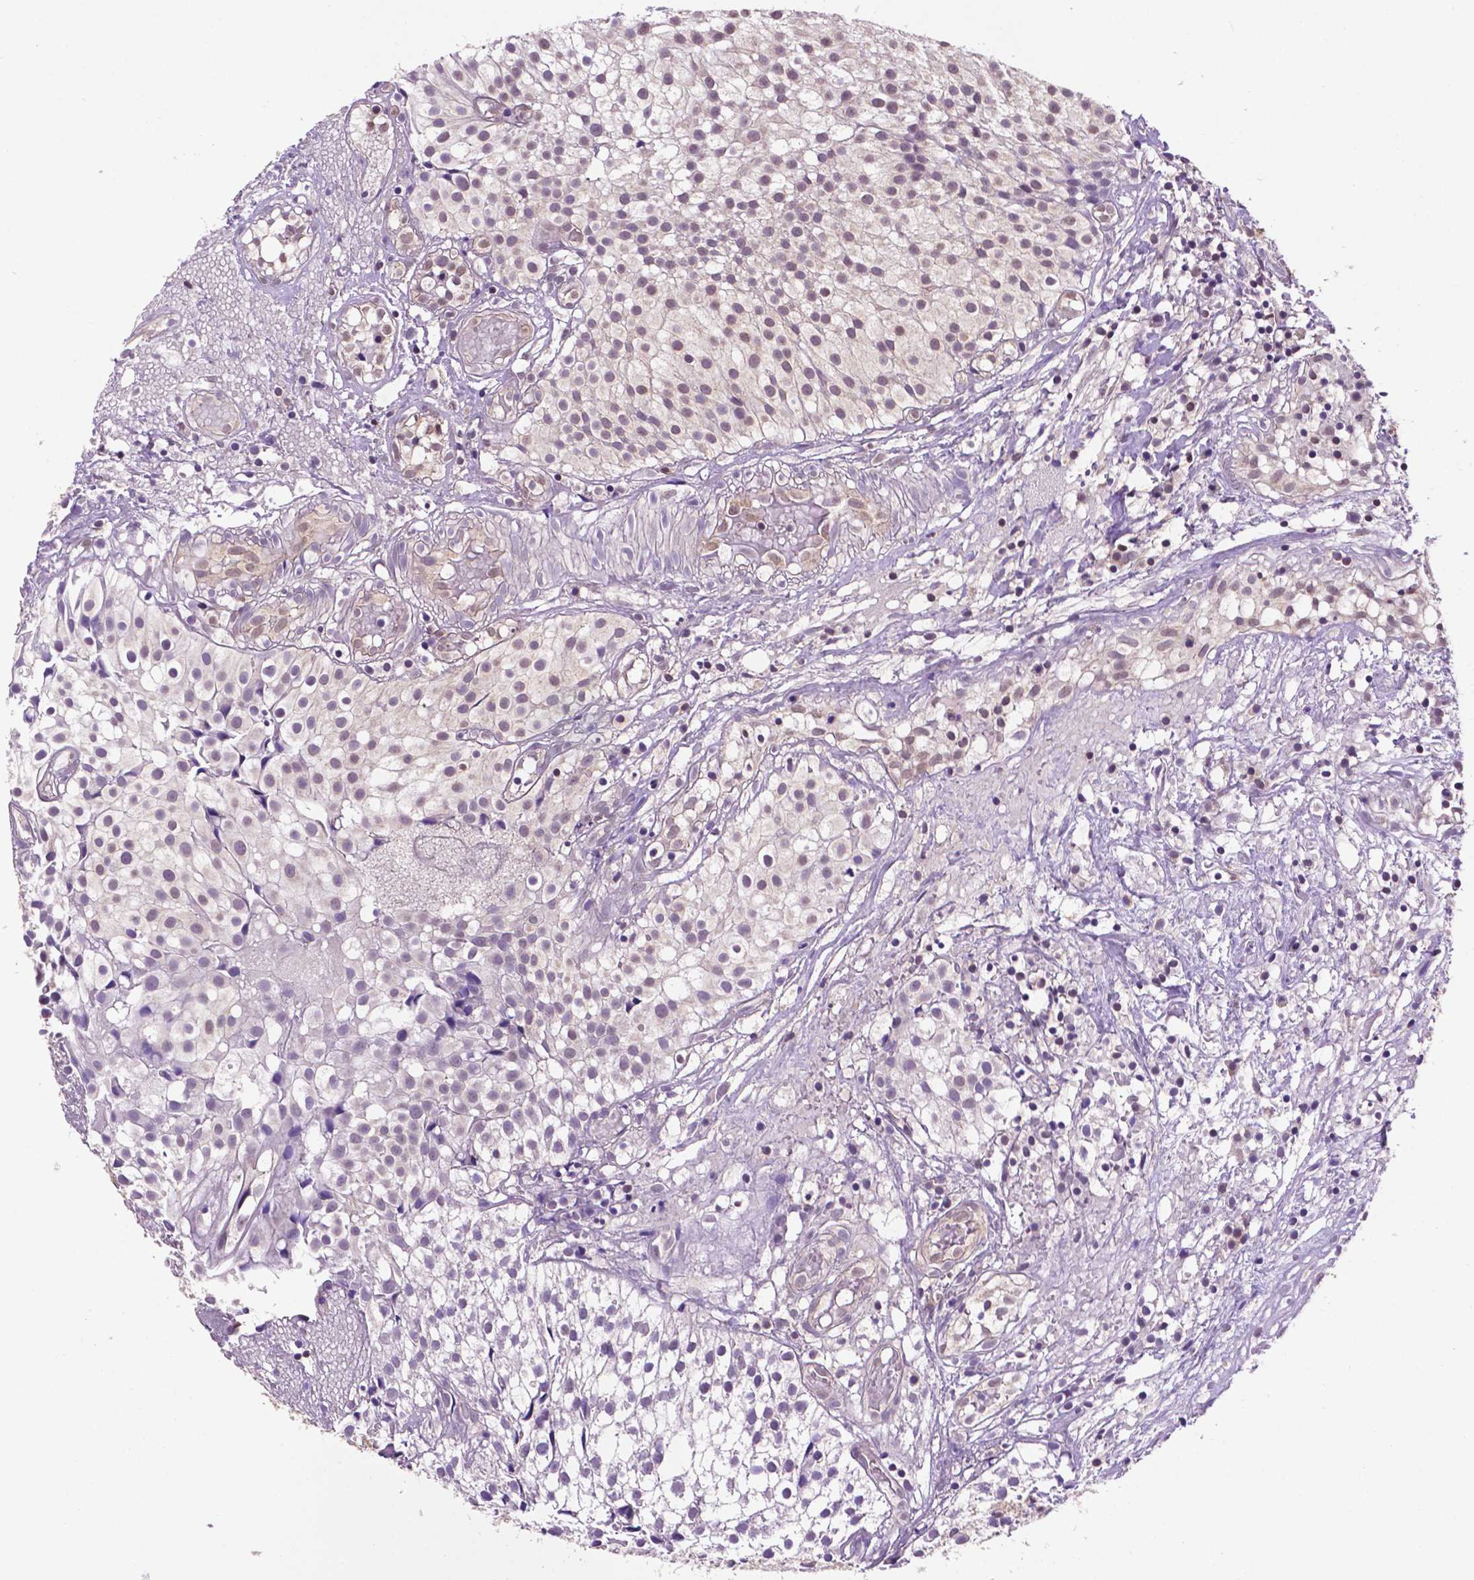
{"staining": {"intensity": "weak", "quantity": "<25%", "location": "nuclear"}, "tissue": "urothelial cancer", "cell_type": "Tumor cells", "image_type": "cancer", "snomed": [{"axis": "morphology", "description": "Urothelial carcinoma, Low grade"}, {"axis": "topography", "description": "Urinary bladder"}], "caption": "Low-grade urothelial carcinoma was stained to show a protein in brown. There is no significant expression in tumor cells.", "gene": "UBE2L6", "patient": {"sex": "male", "age": 79}}